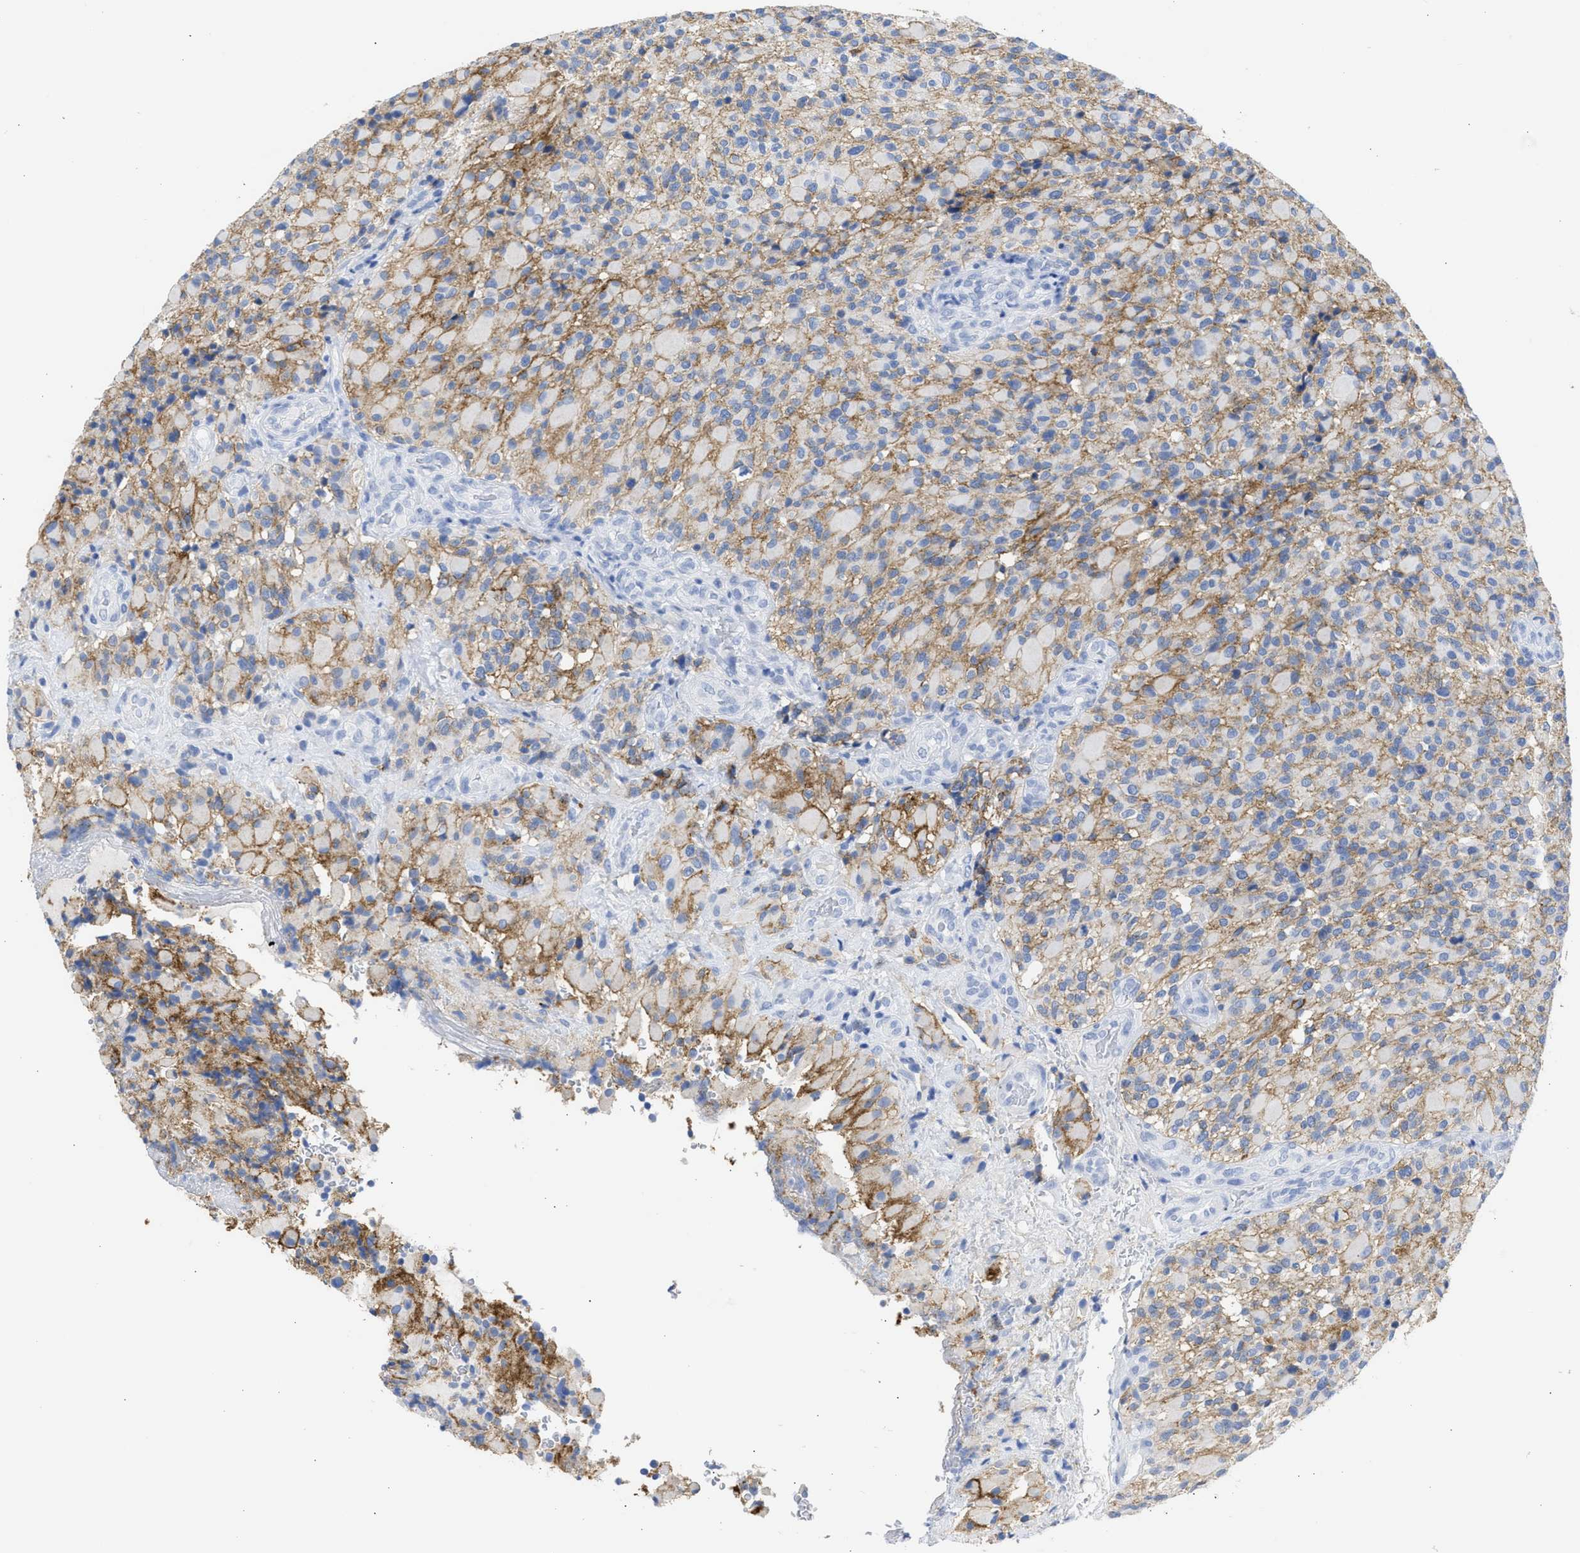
{"staining": {"intensity": "moderate", "quantity": "25%-75%", "location": "cytoplasmic/membranous"}, "tissue": "glioma", "cell_type": "Tumor cells", "image_type": "cancer", "snomed": [{"axis": "morphology", "description": "Glioma, malignant, High grade"}, {"axis": "topography", "description": "Brain"}], "caption": "Immunohistochemical staining of human glioma reveals medium levels of moderate cytoplasmic/membranous protein staining in about 25%-75% of tumor cells.", "gene": "NCAM1", "patient": {"sex": "male", "age": 71}}